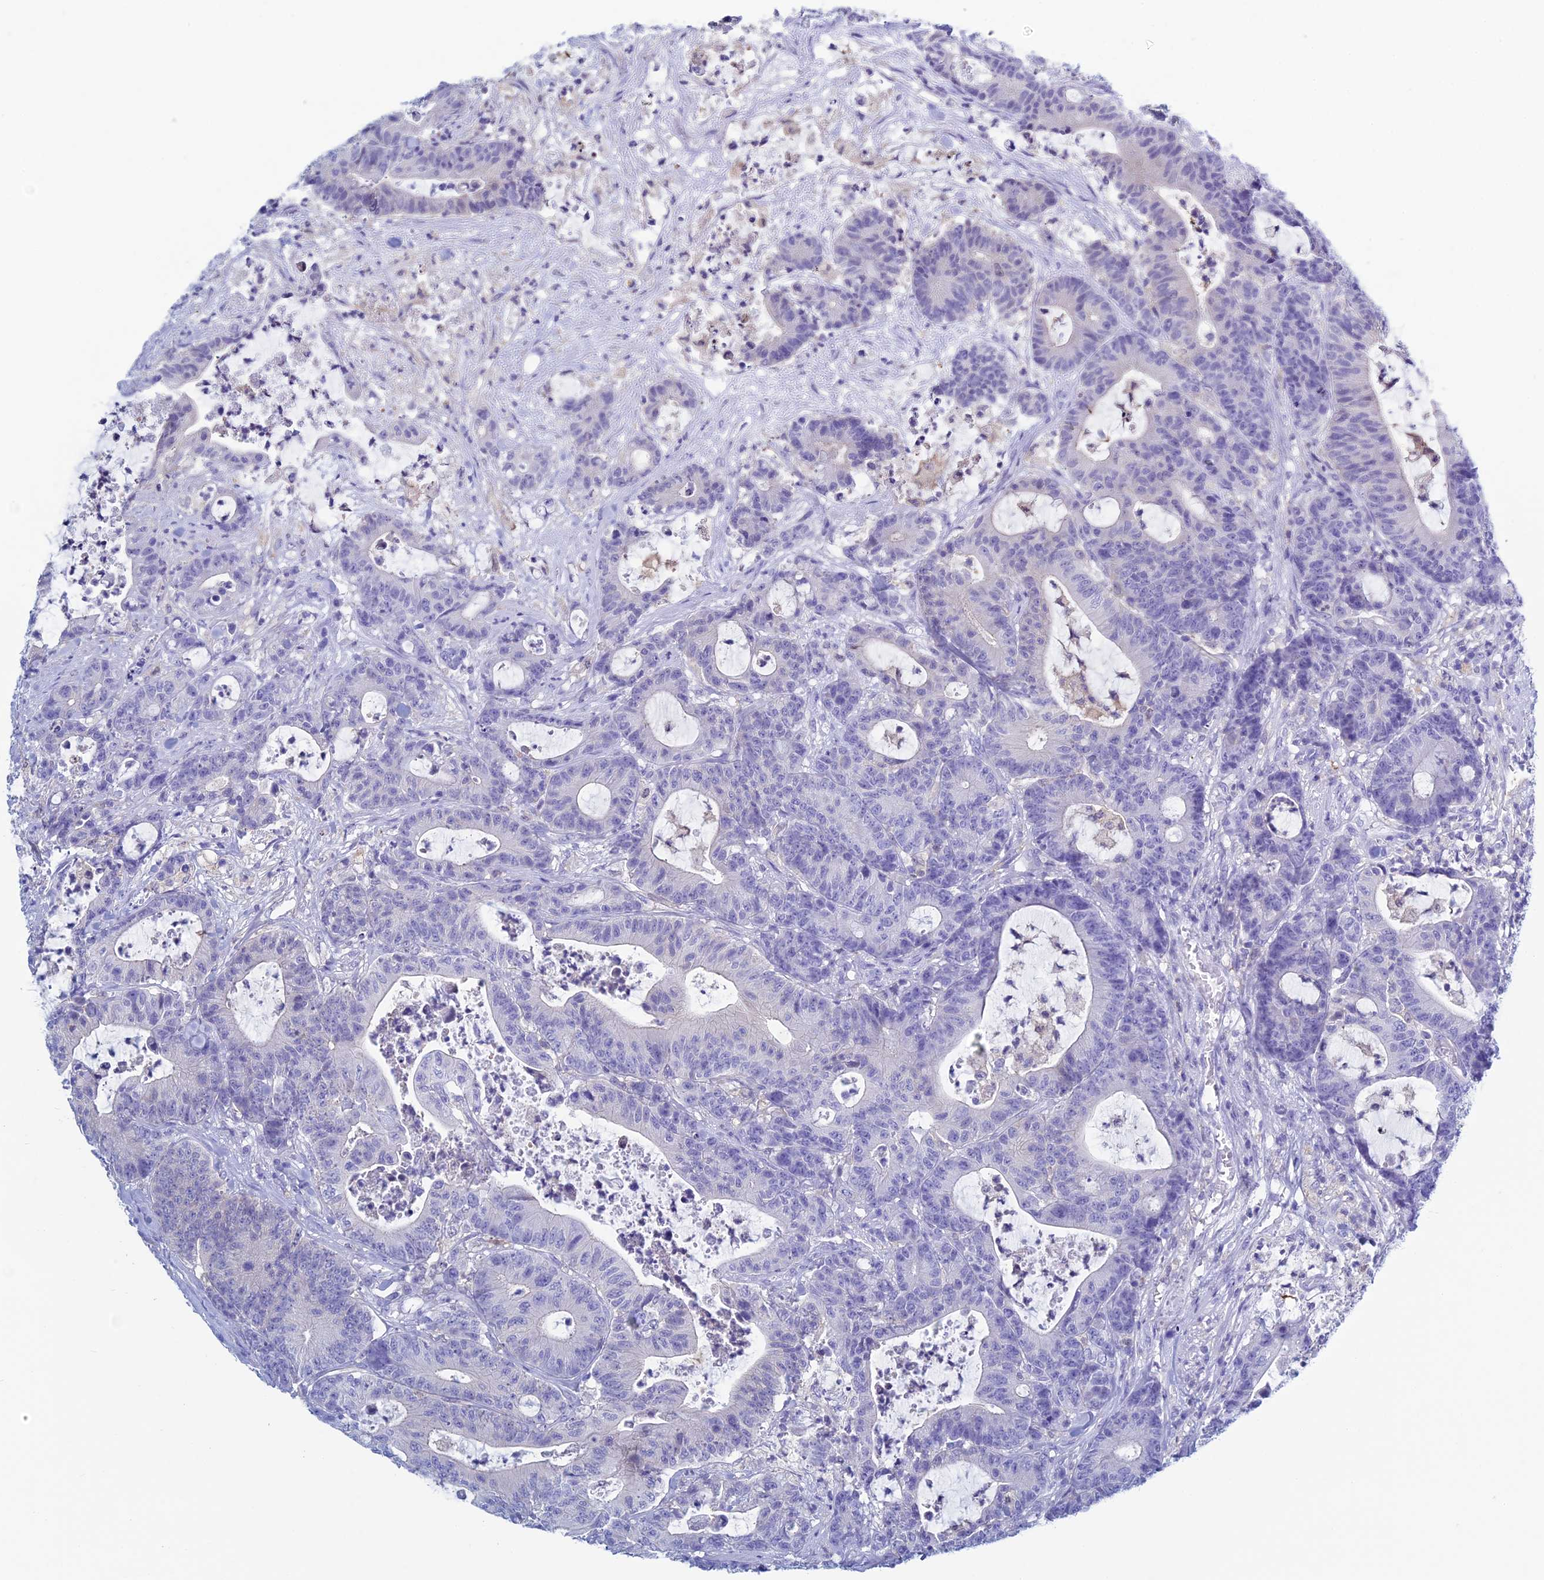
{"staining": {"intensity": "negative", "quantity": "none", "location": "none"}, "tissue": "colorectal cancer", "cell_type": "Tumor cells", "image_type": "cancer", "snomed": [{"axis": "morphology", "description": "Adenocarcinoma, NOS"}, {"axis": "topography", "description": "Colon"}], "caption": "DAB (3,3'-diaminobenzidine) immunohistochemical staining of human colorectal cancer reveals no significant positivity in tumor cells.", "gene": "KCNK17", "patient": {"sex": "female", "age": 84}}